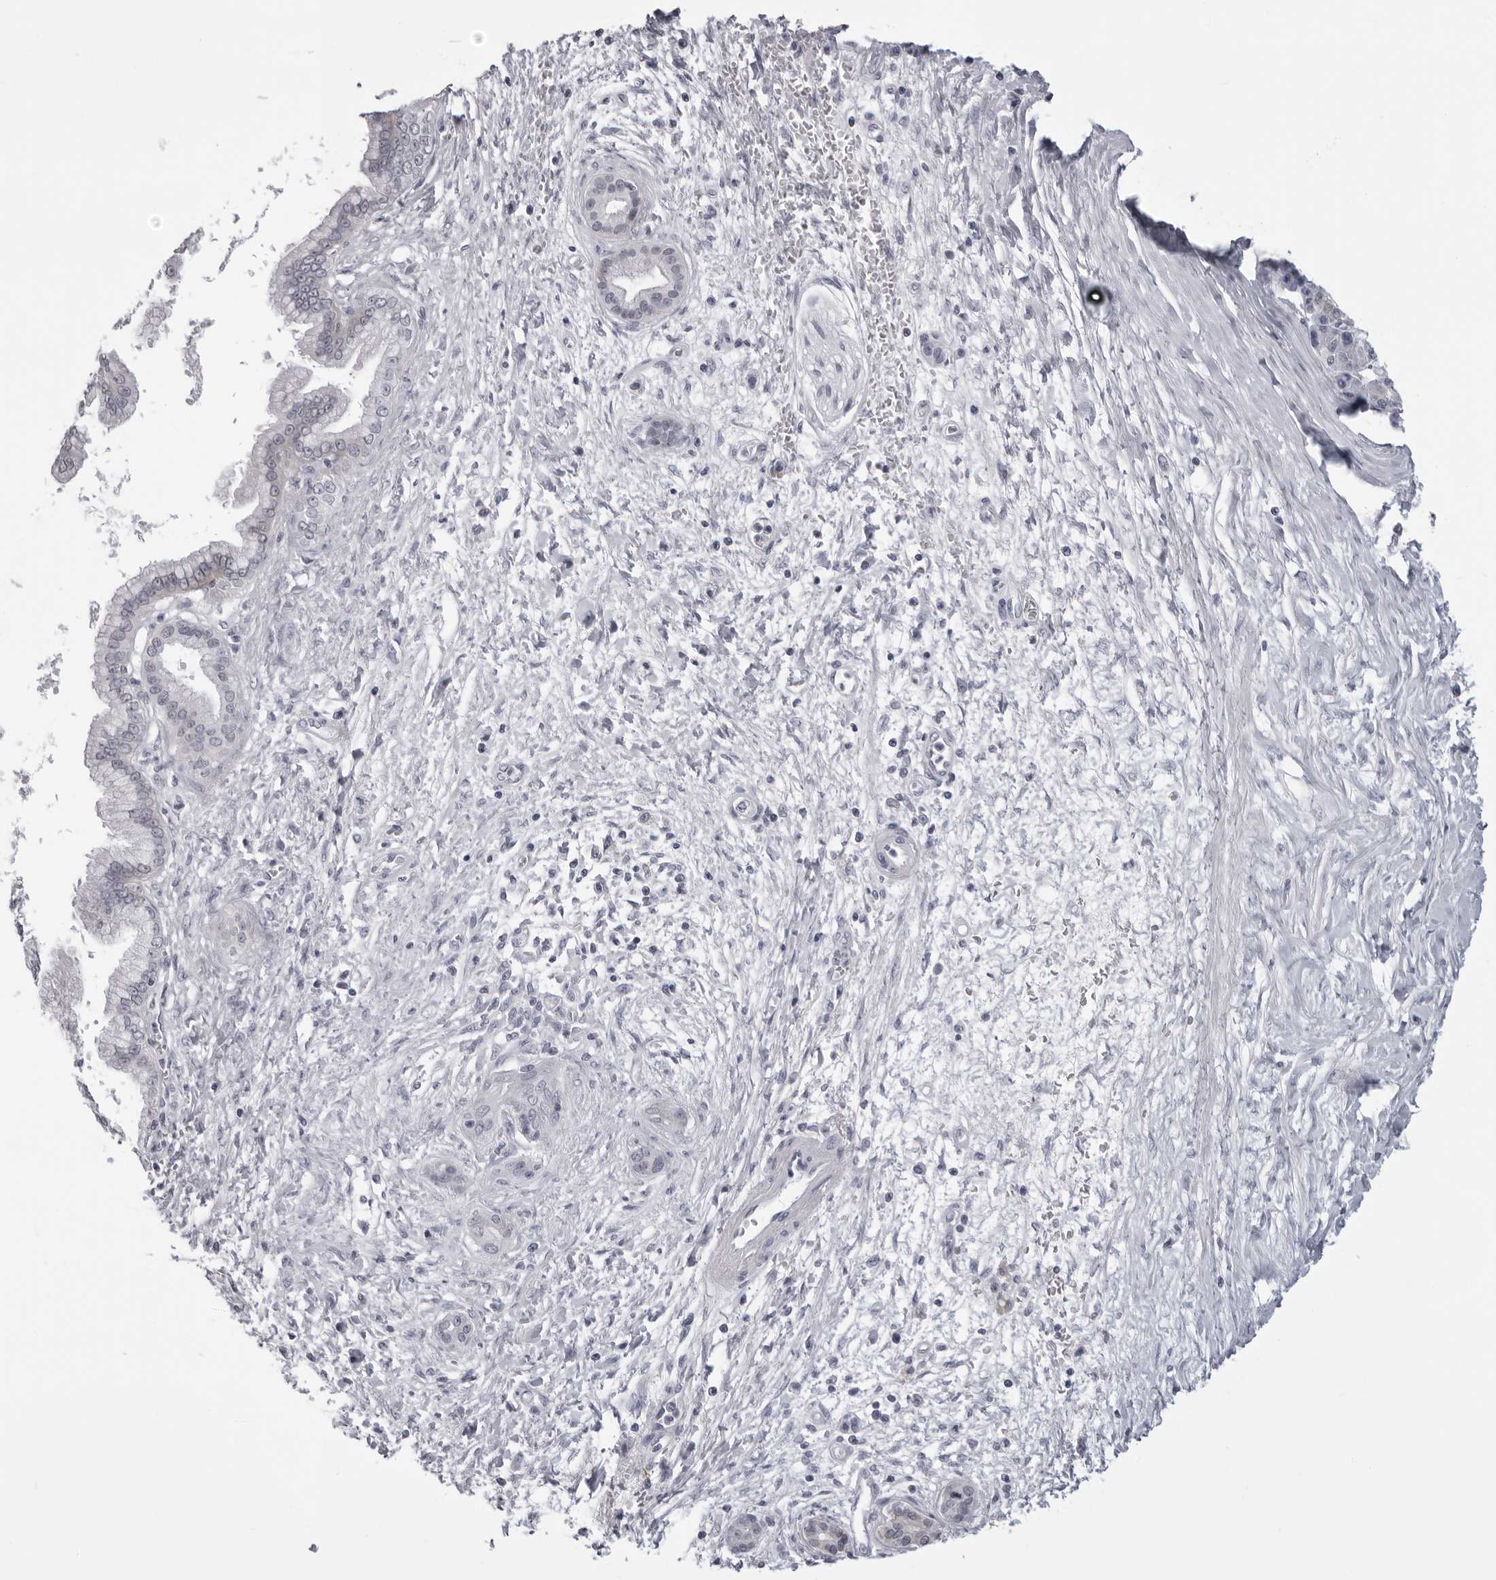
{"staining": {"intensity": "negative", "quantity": "none", "location": "none"}, "tissue": "pancreatic cancer", "cell_type": "Tumor cells", "image_type": "cancer", "snomed": [{"axis": "morphology", "description": "Adenocarcinoma, NOS"}, {"axis": "topography", "description": "Pancreas"}], "caption": "A high-resolution photomicrograph shows immunohistochemistry (IHC) staining of pancreatic cancer (adenocarcinoma), which exhibits no significant staining in tumor cells. (Stains: DAB IHC with hematoxylin counter stain, Microscopy: brightfield microscopy at high magnification).", "gene": "DNALI1", "patient": {"sex": "male", "age": 59}}